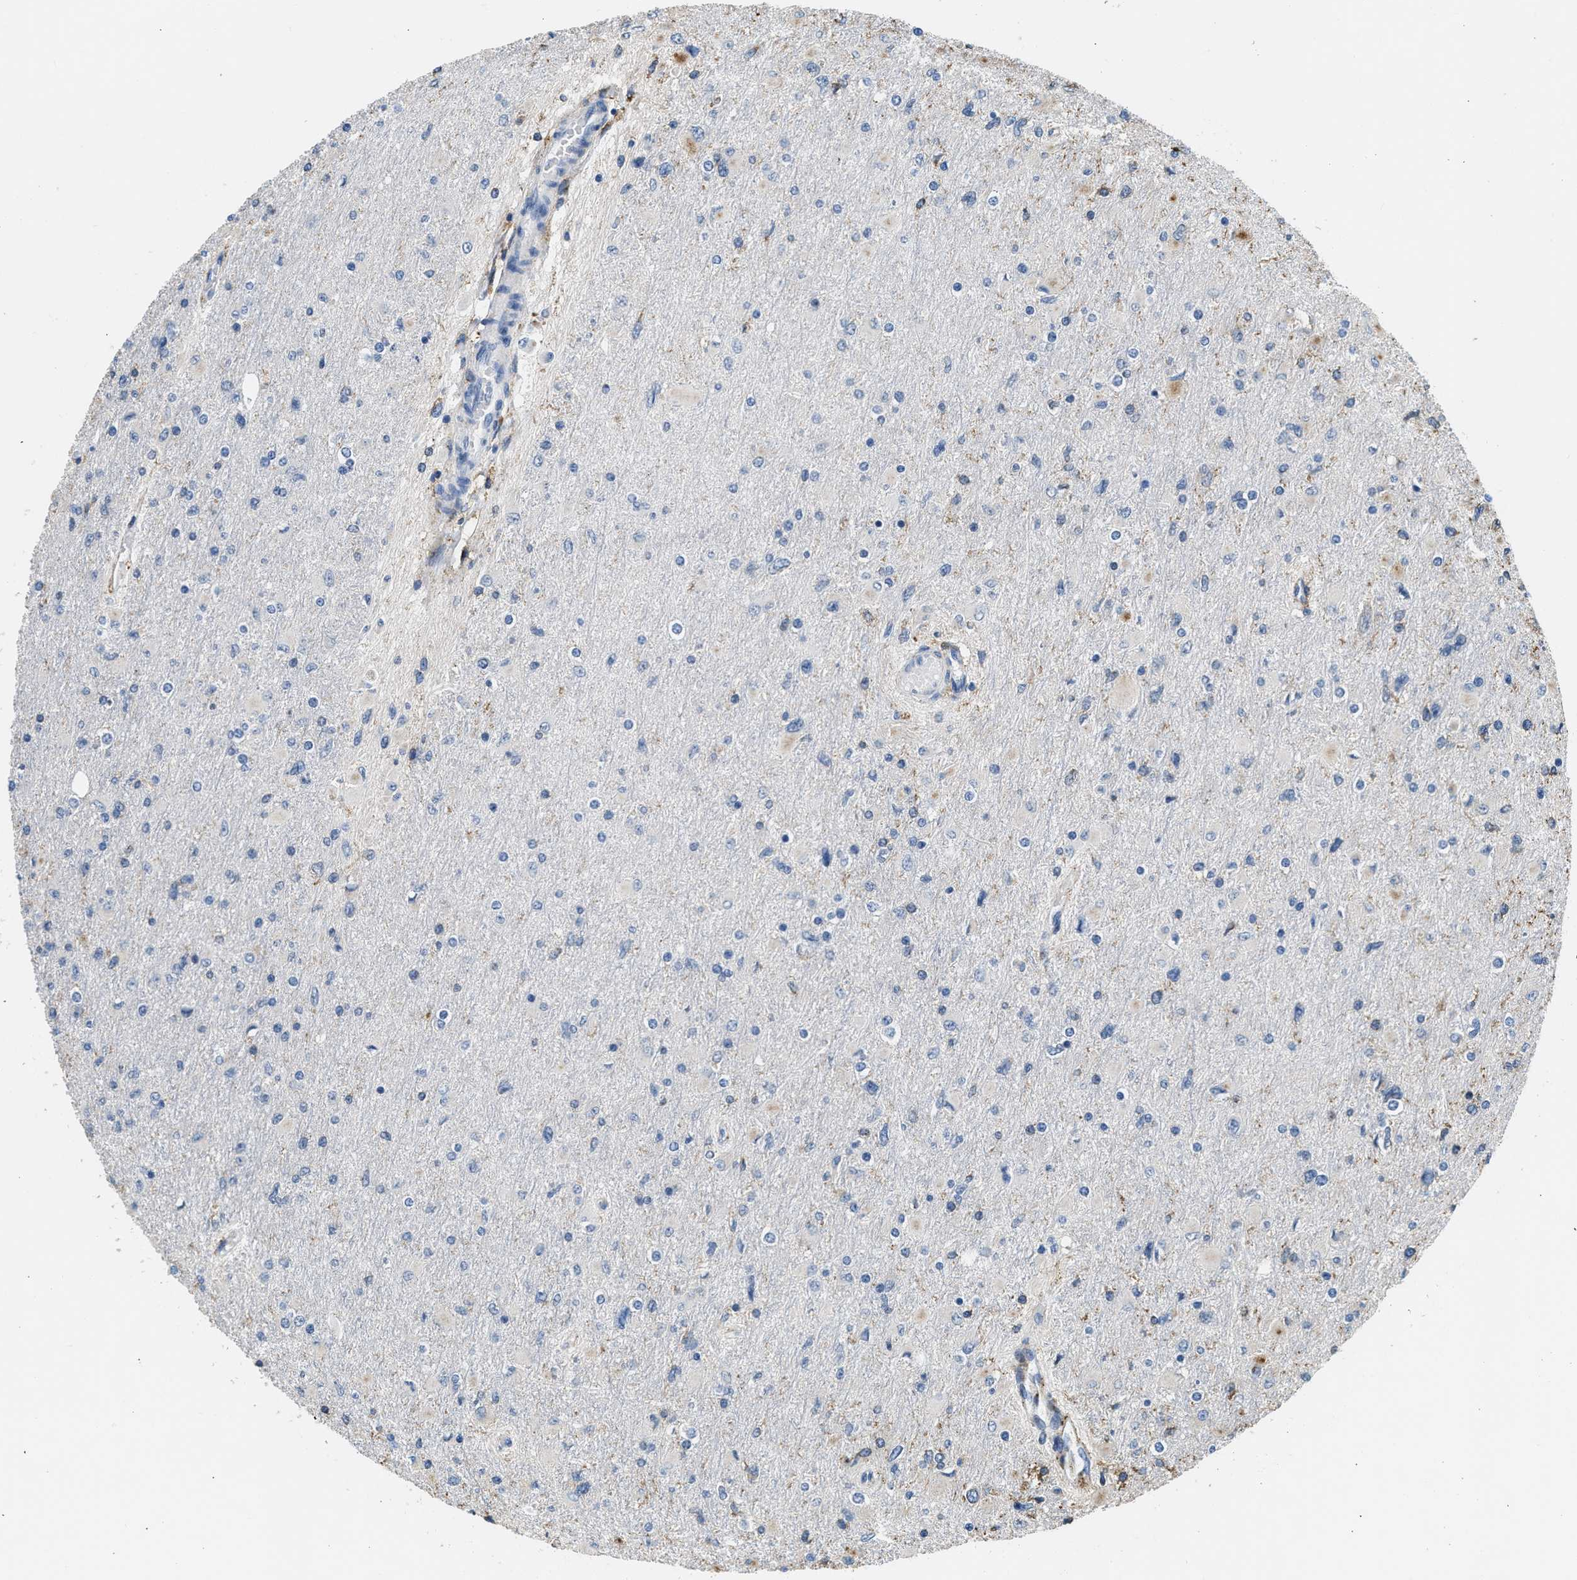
{"staining": {"intensity": "negative", "quantity": "none", "location": "none"}, "tissue": "glioma", "cell_type": "Tumor cells", "image_type": "cancer", "snomed": [{"axis": "morphology", "description": "Glioma, malignant, High grade"}, {"axis": "topography", "description": "Cerebral cortex"}], "caption": "DAB (3,3'-diaminobenzidine) immunohistochemical staining of human glioma displays no significant positivity in tumor cells. (DAB immunohistochemistry (IHC), high magnification).", "gene": "LRP1", "patient": {"sex": "female", "age": 36}}